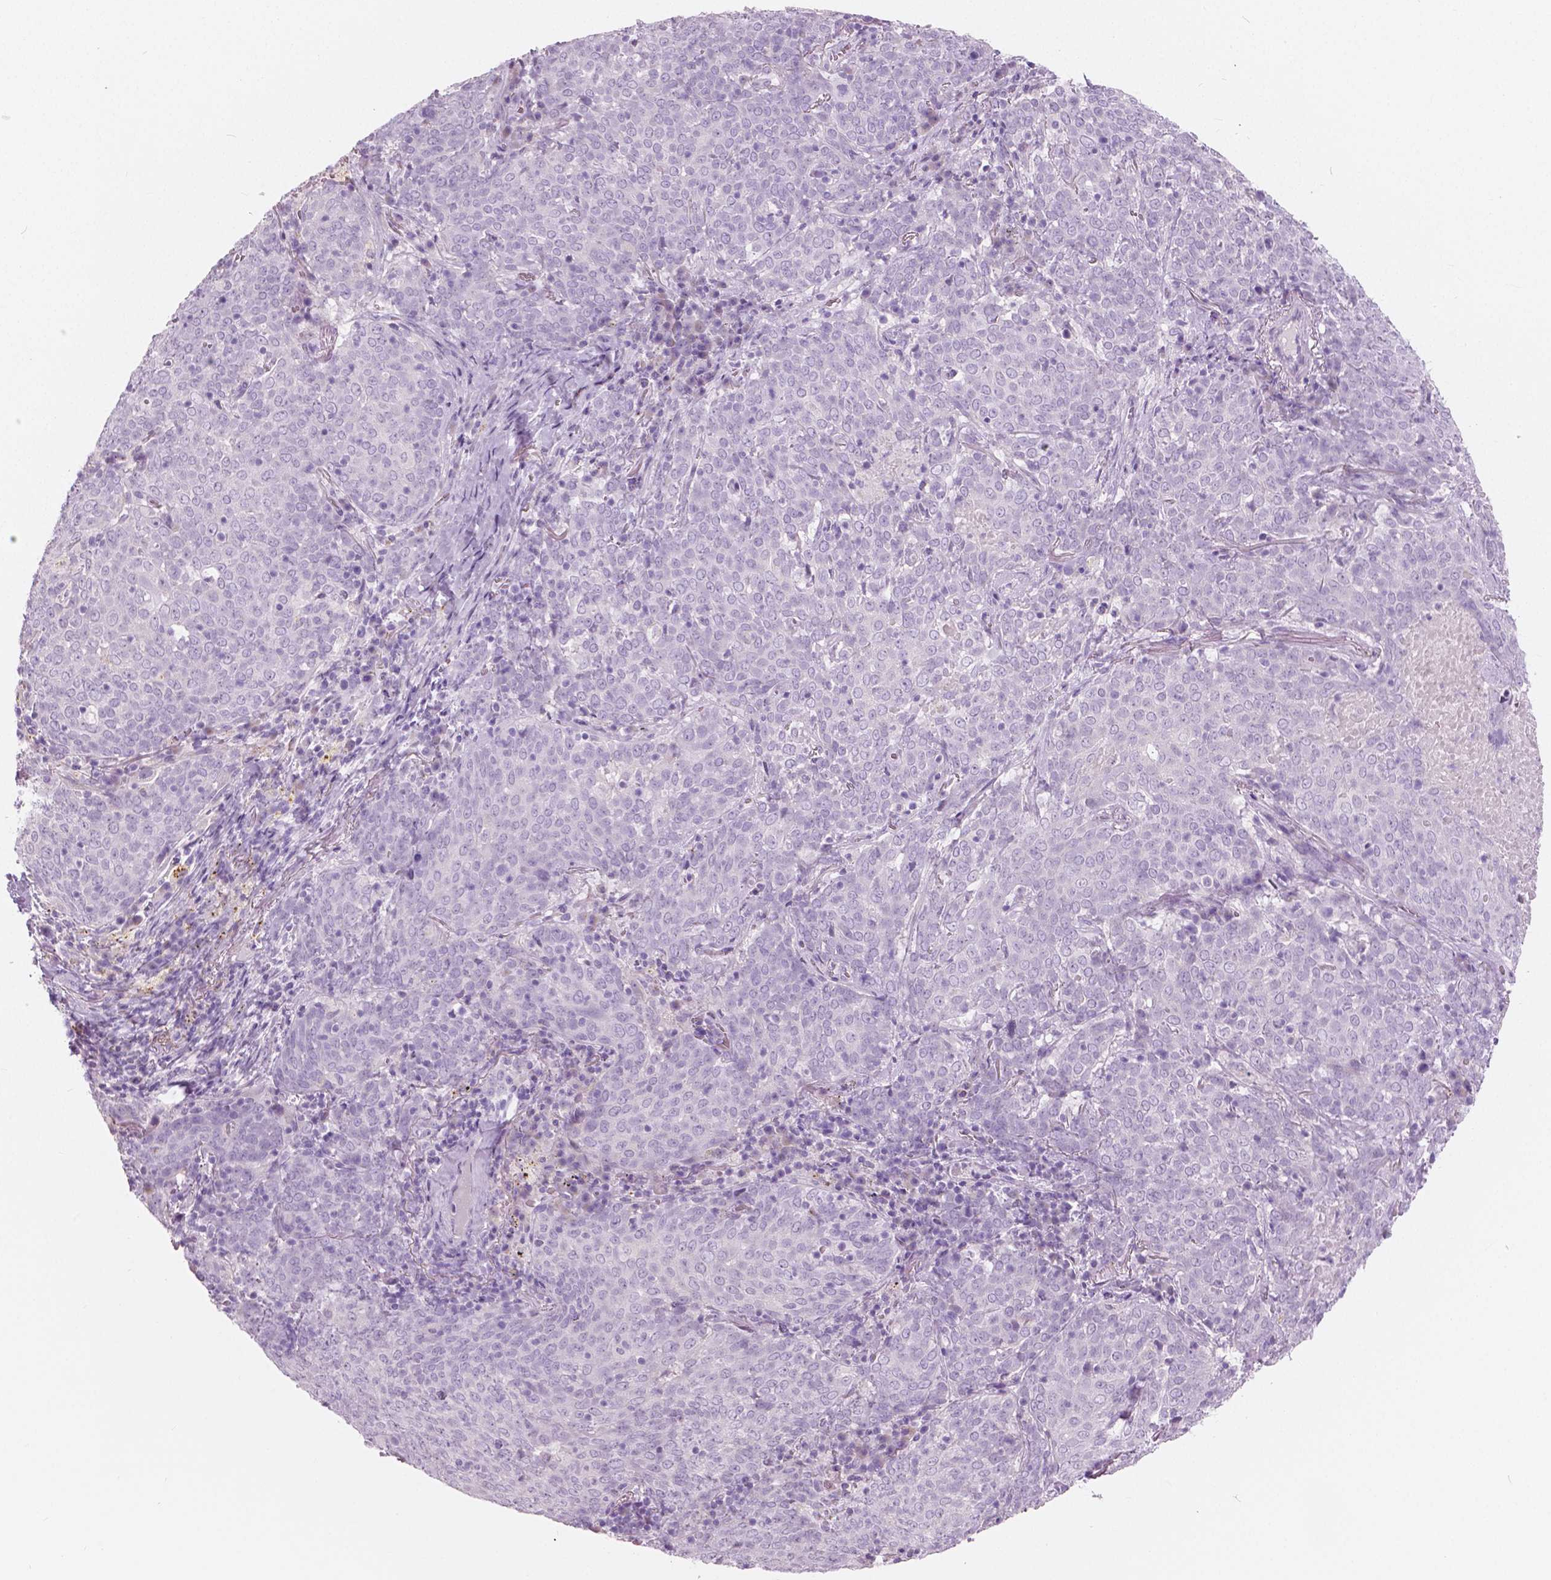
{"staining": {"intensity": "negative", "quantity": "none", "location": "none"}, "tissue": "lung cancer", "cell_type": "Tumor cells", "image_type": "cancer", "snomed": [{"axis": "morphology", "description": "Squamous cell carcinoma, NOS"}, {"axis": "topography", "description": "Lung"}], "caption": "DAB immunohistochemical staining of lung cancer (squamous cell carcinoma) shows no significant expression in tumor cells.", "gene": "A4GNT", "patient": {"sex": "male", "age": 82}}